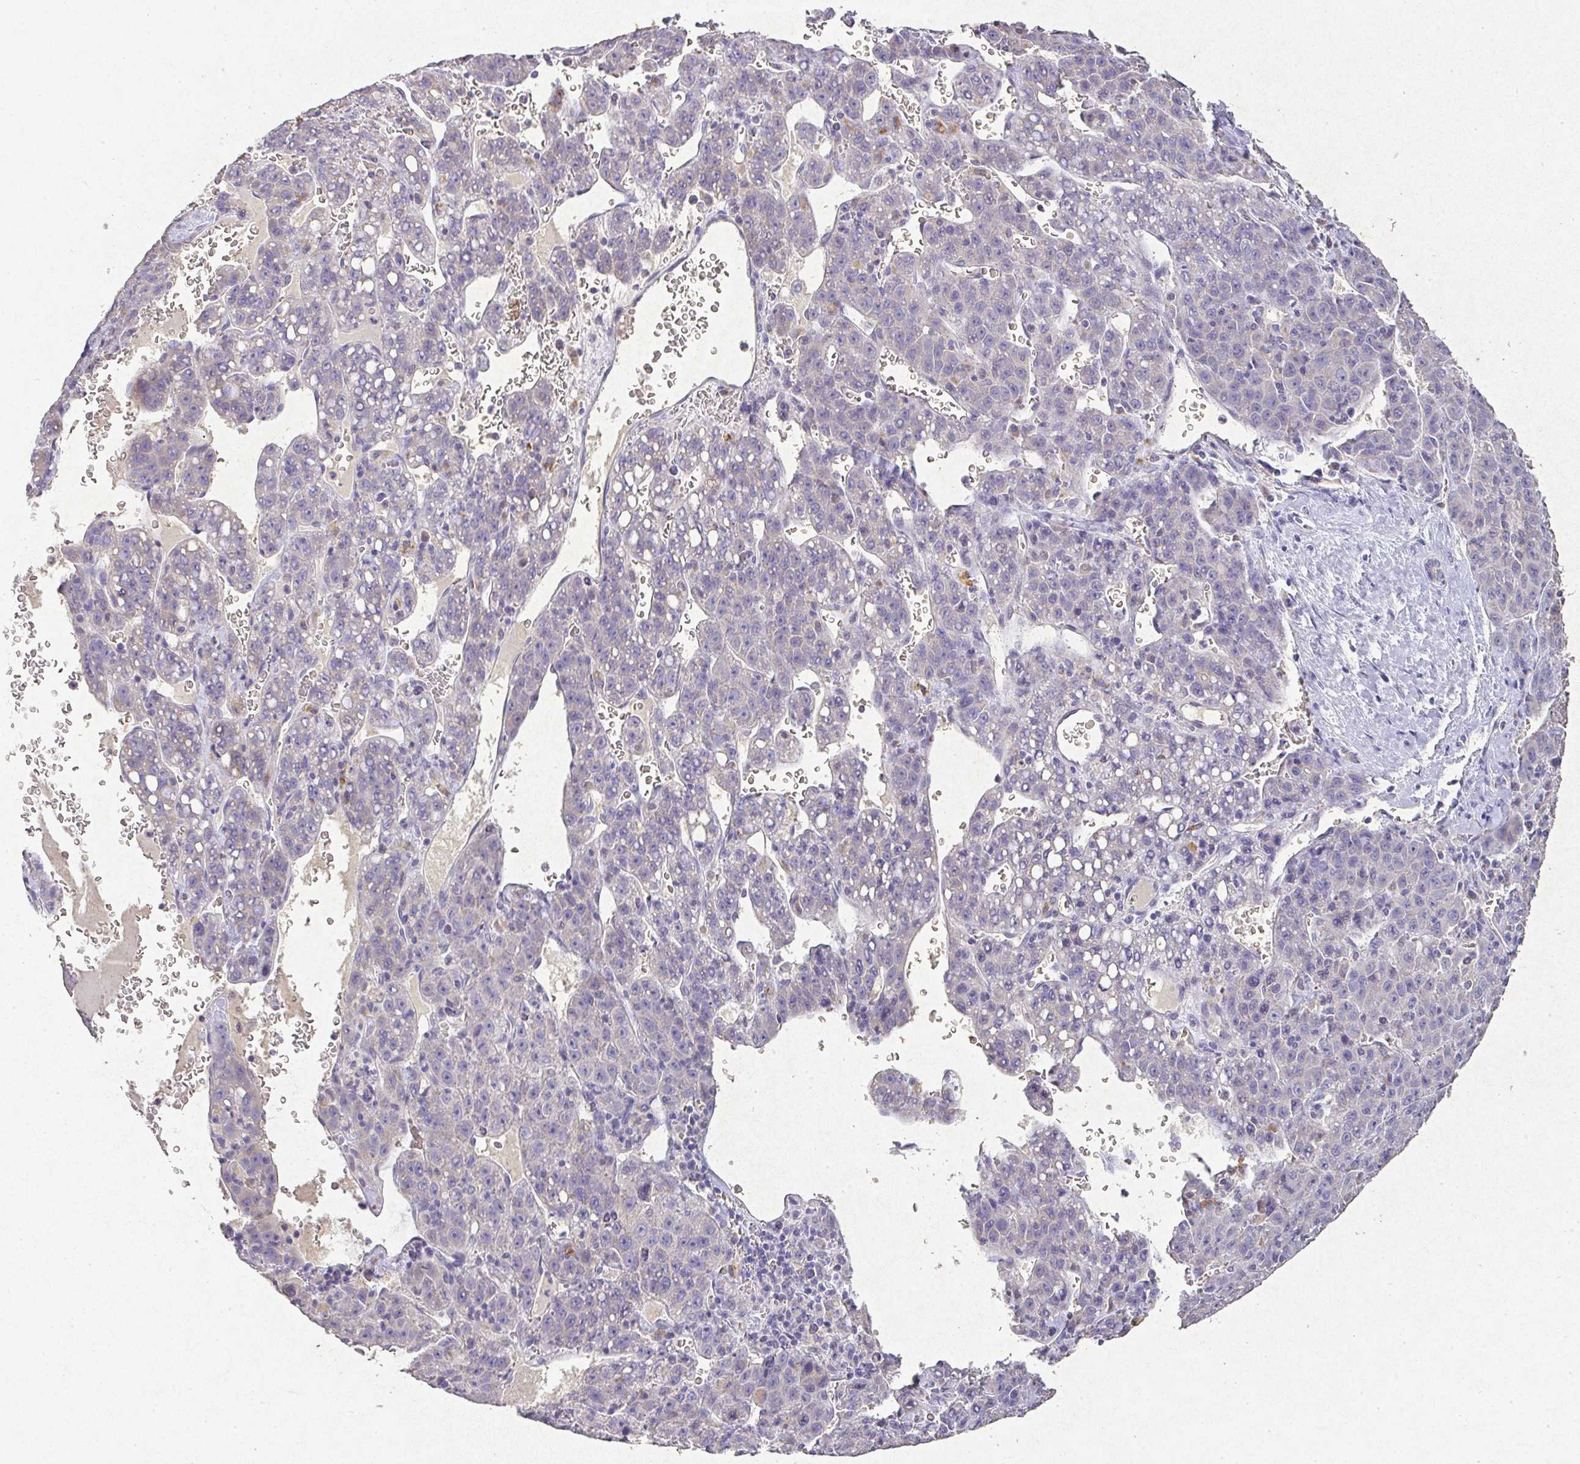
{"staining": {"intensity": "negative", "quantity": "none", "location": "none"}, "tissue": "liver cancer", "cell_type": "Tumor cells", "image_type": "cancer", "snomed": [{"axis": "morphology", "description": "Carcinoma, Hepatocellular, NOS"}, {"axis": "topography", "description": "Liver"}], "caption": "This is a photomicrograph of IHC staining of hepatocellular carcinoma (liver), which shows no expression in tumor cells.", "gene": "RPS2", "patient": {"sex": "female", "age": 53}}